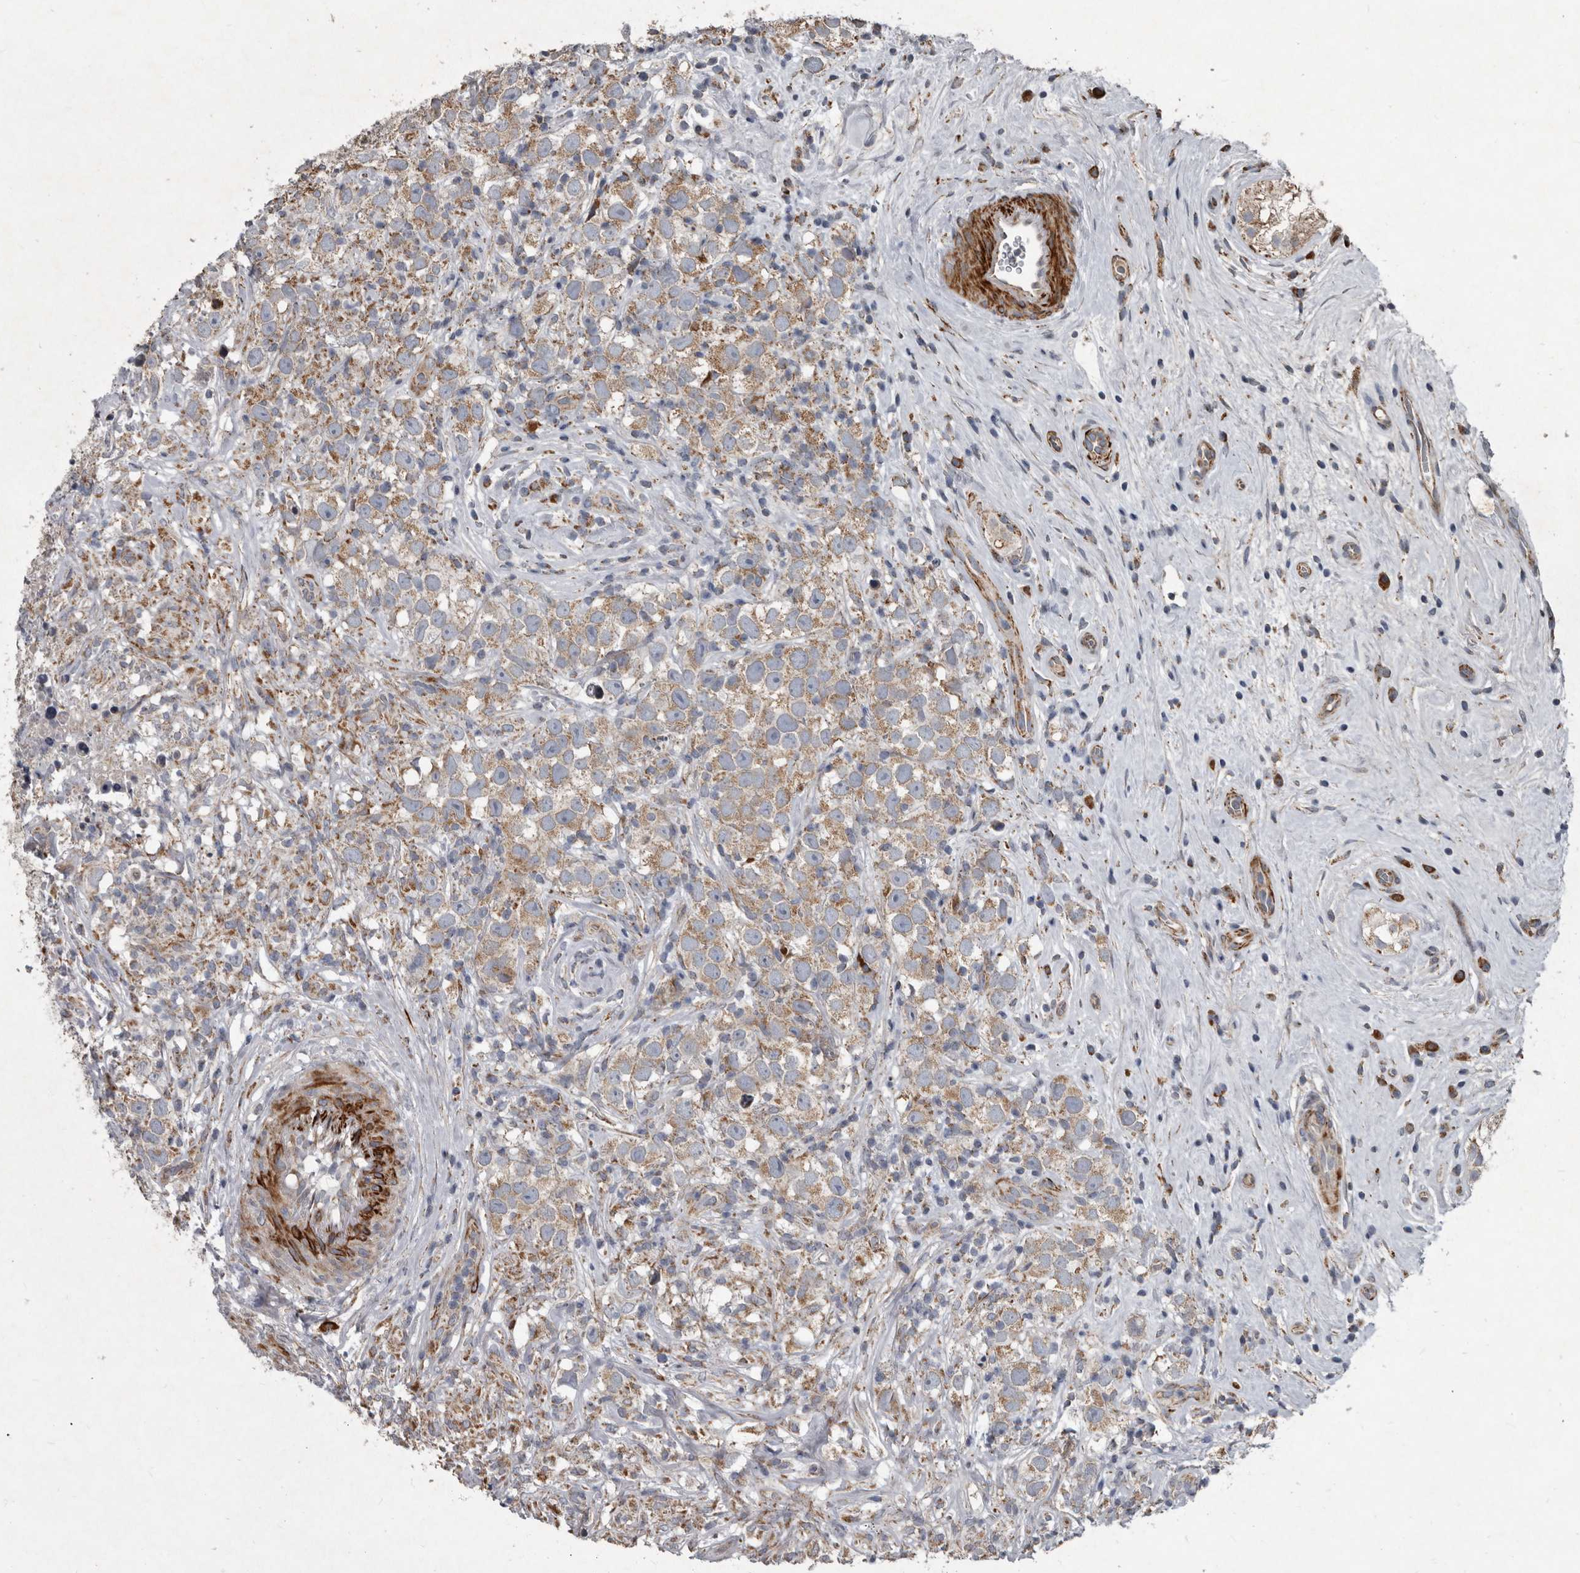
{"staining": {"intensity": "weak", "quantity": ">75%", "location": "cytoplasmic/membranous"}, "tissue": "testis cancer", "cell_type": "Tumor cells", "image_type": "cancer", "snomed": [{"axis": "morphology", "description": "Seminoma, NOS"}, {"axis": "topography", "description": "Testis"}], "caption": "Testis seminoma tissue demonstrates weak cytoplasmic/membranous expression in about >75% of tumor cells The staining was performed using DAB, with brown indicating positive protein expression. Nuclei are stained blue with hematoxylin.", "gene": "MRPS15", "patient": {"sex": "male", "age": 49}}